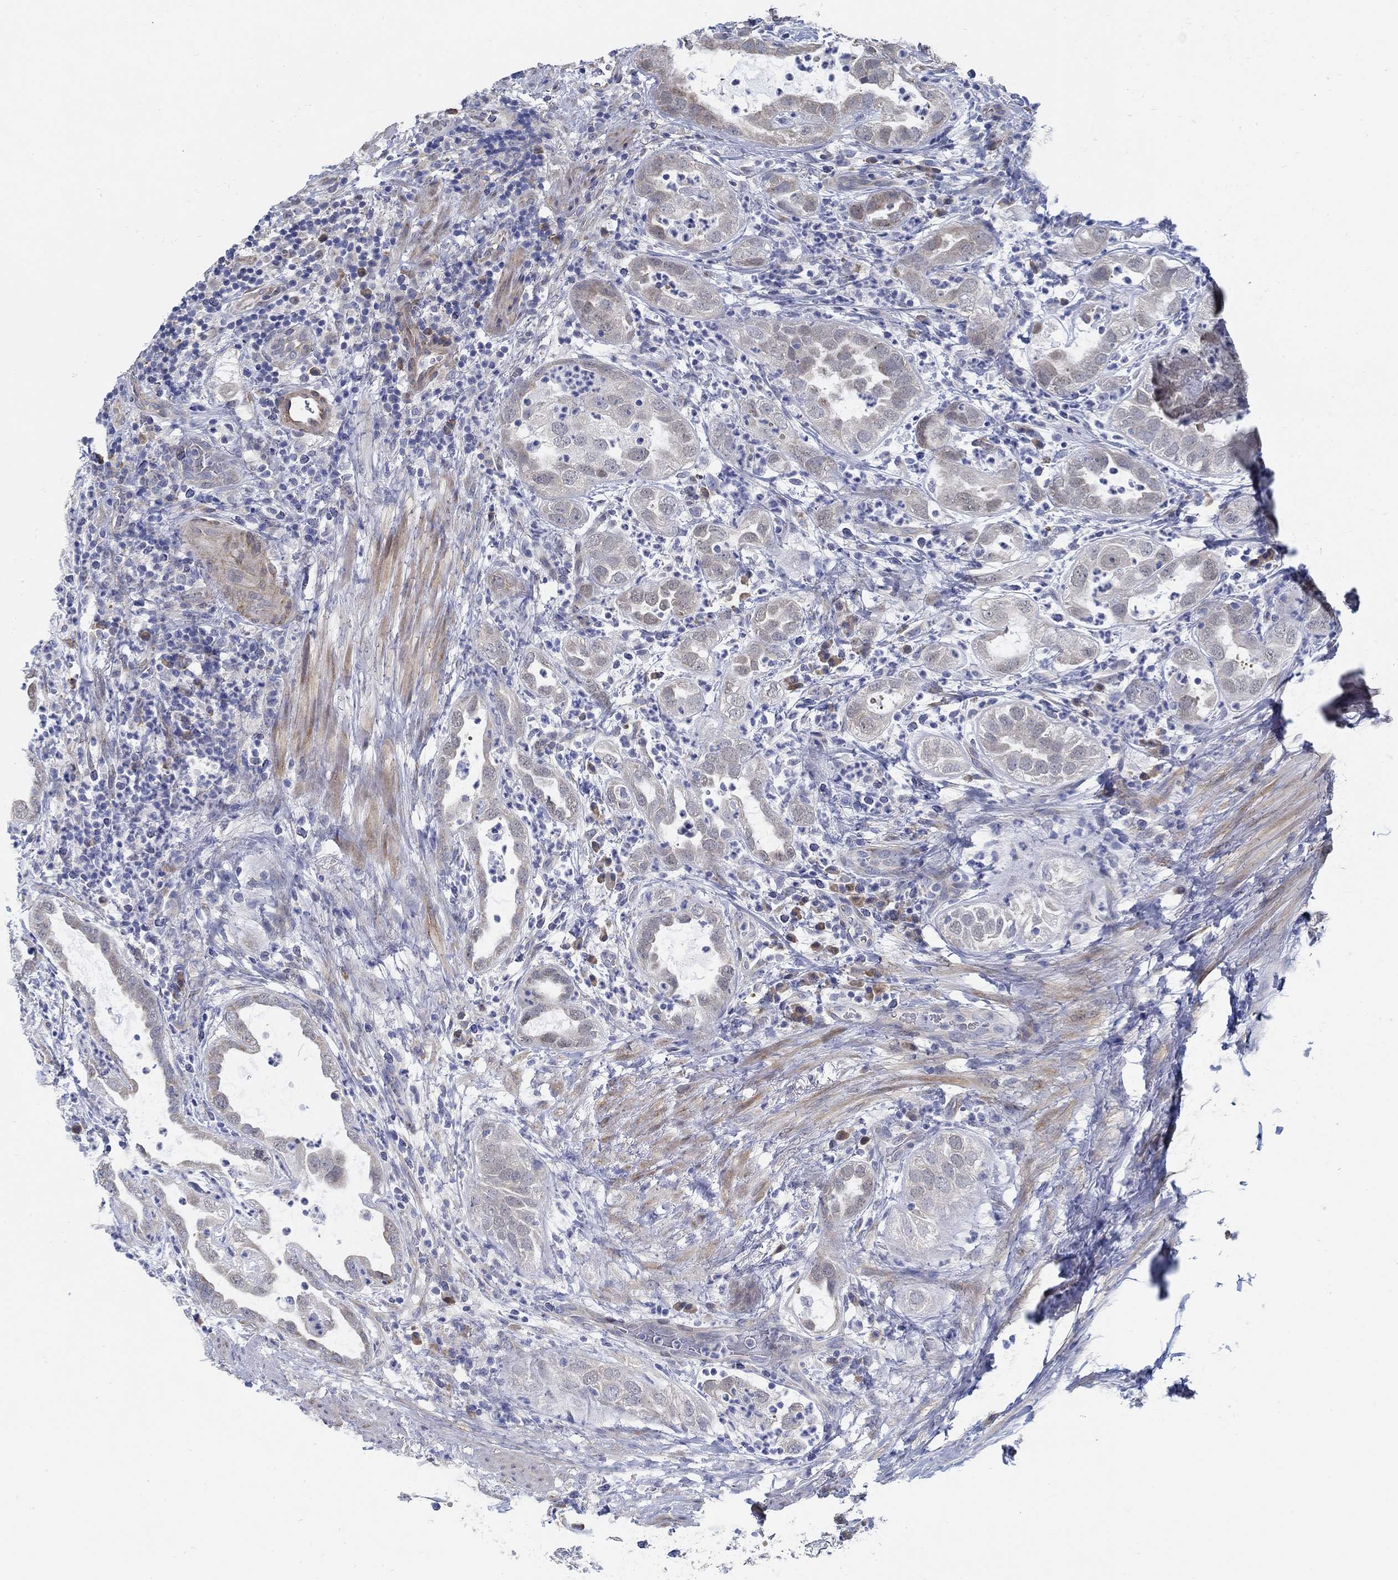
{"staining": {"intensity": "weak", "quantity": "<25%", "location": "cytoplasmic/membranous"}, "tissue": "urothelial cancer", "cell_type": "Tumor cells", "image_type": "cancer", "snomed": [{"axis": "morphology", "description": "Urothelial carcinoma, High grade"}, {"axis": "topography", "description": "Urinary bladder"}], "caption": "Micrograph shows no protein expression in tumor cells of urothelial cancer tissue.", "gene": "C15orf39", "patient": {"sex": "female", "age": 41}}